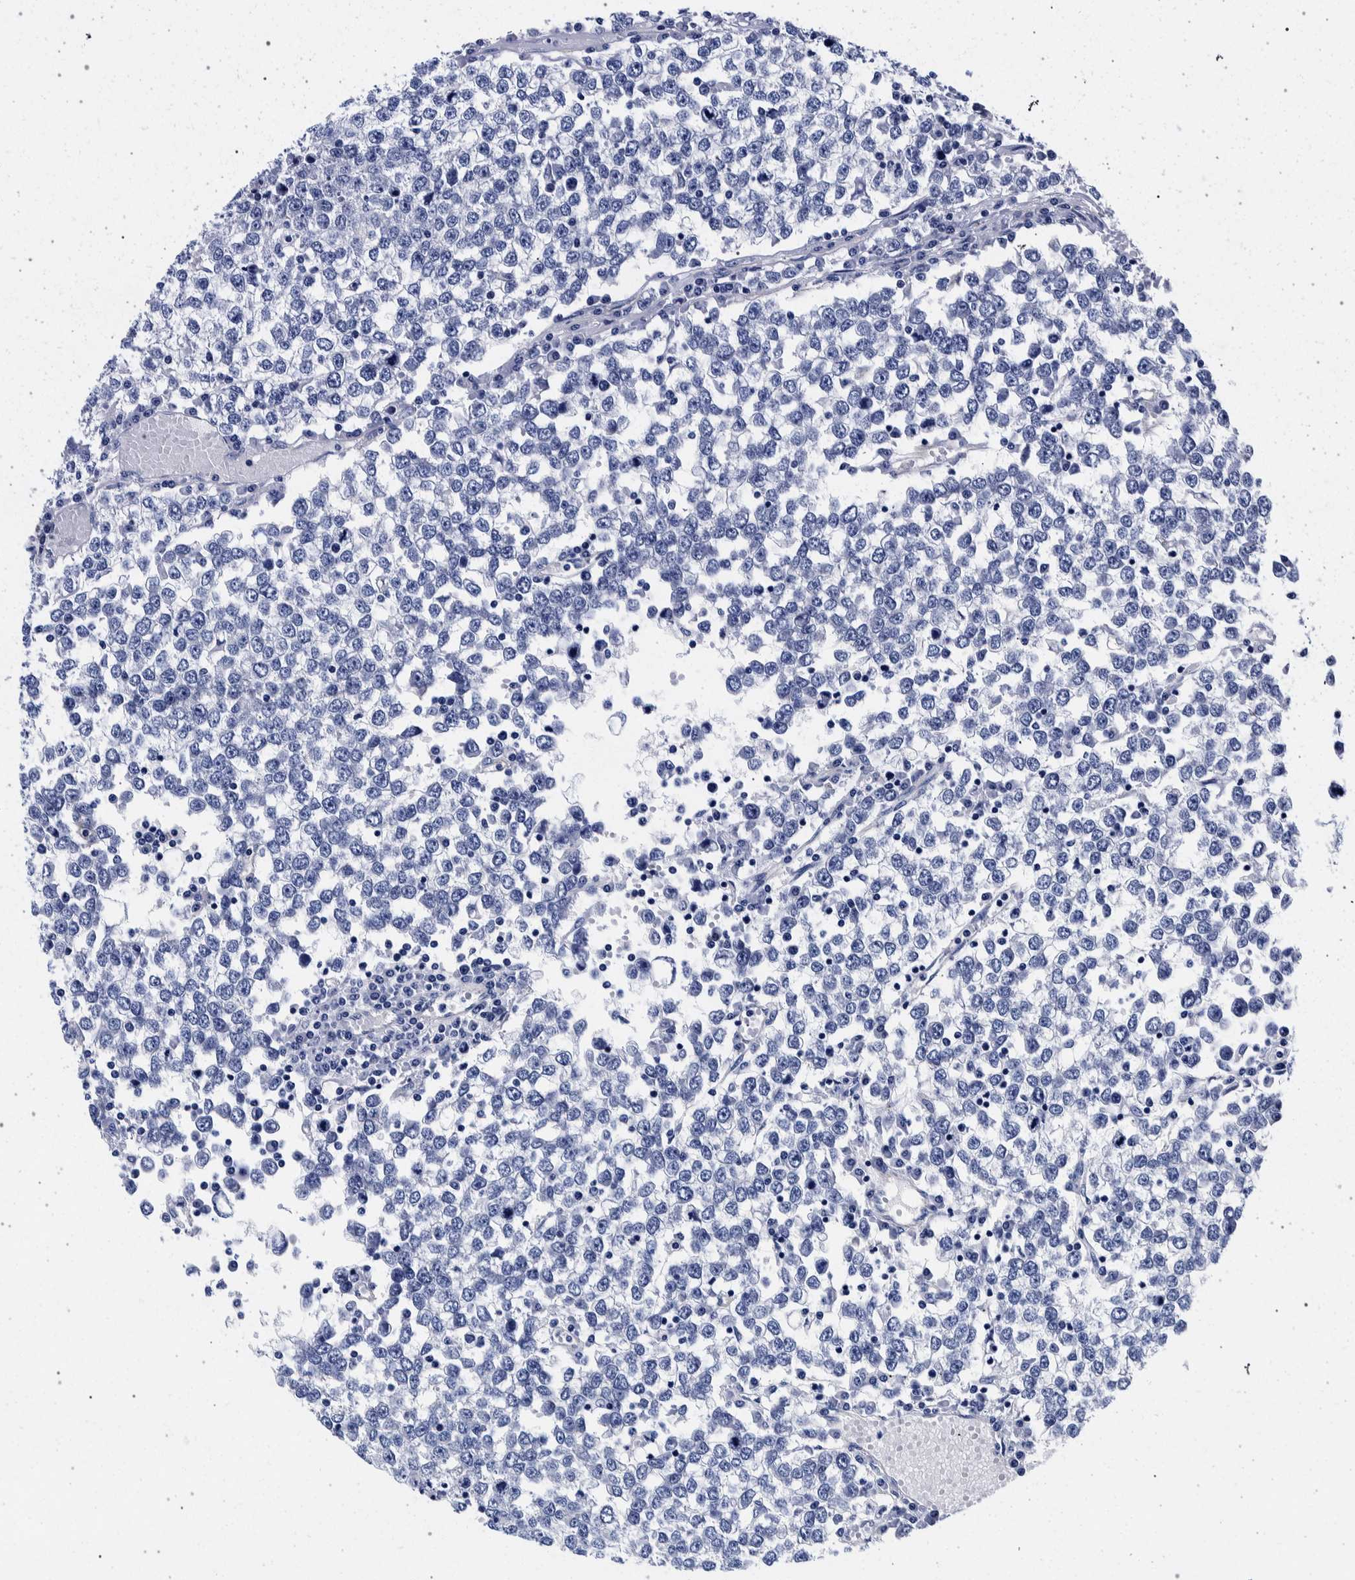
{"staining": {"intensity": "negative", "quantity": "none", "location": "none"}, "tissue": "testis cancer", "cell_type": "Tumor cells", "image_type": "cancer", "snomed": [{"axis": "morphology", "description": "Seminoma, NOS"}, {"axis": "topography", "description": "Testis"}], "caption": "Photomicrograph shows no significant protein staining in tumor cells of testis cancer (seminoma).", "gene": "NIBAN2", "patient": {"sex": "male", "age": 65}}